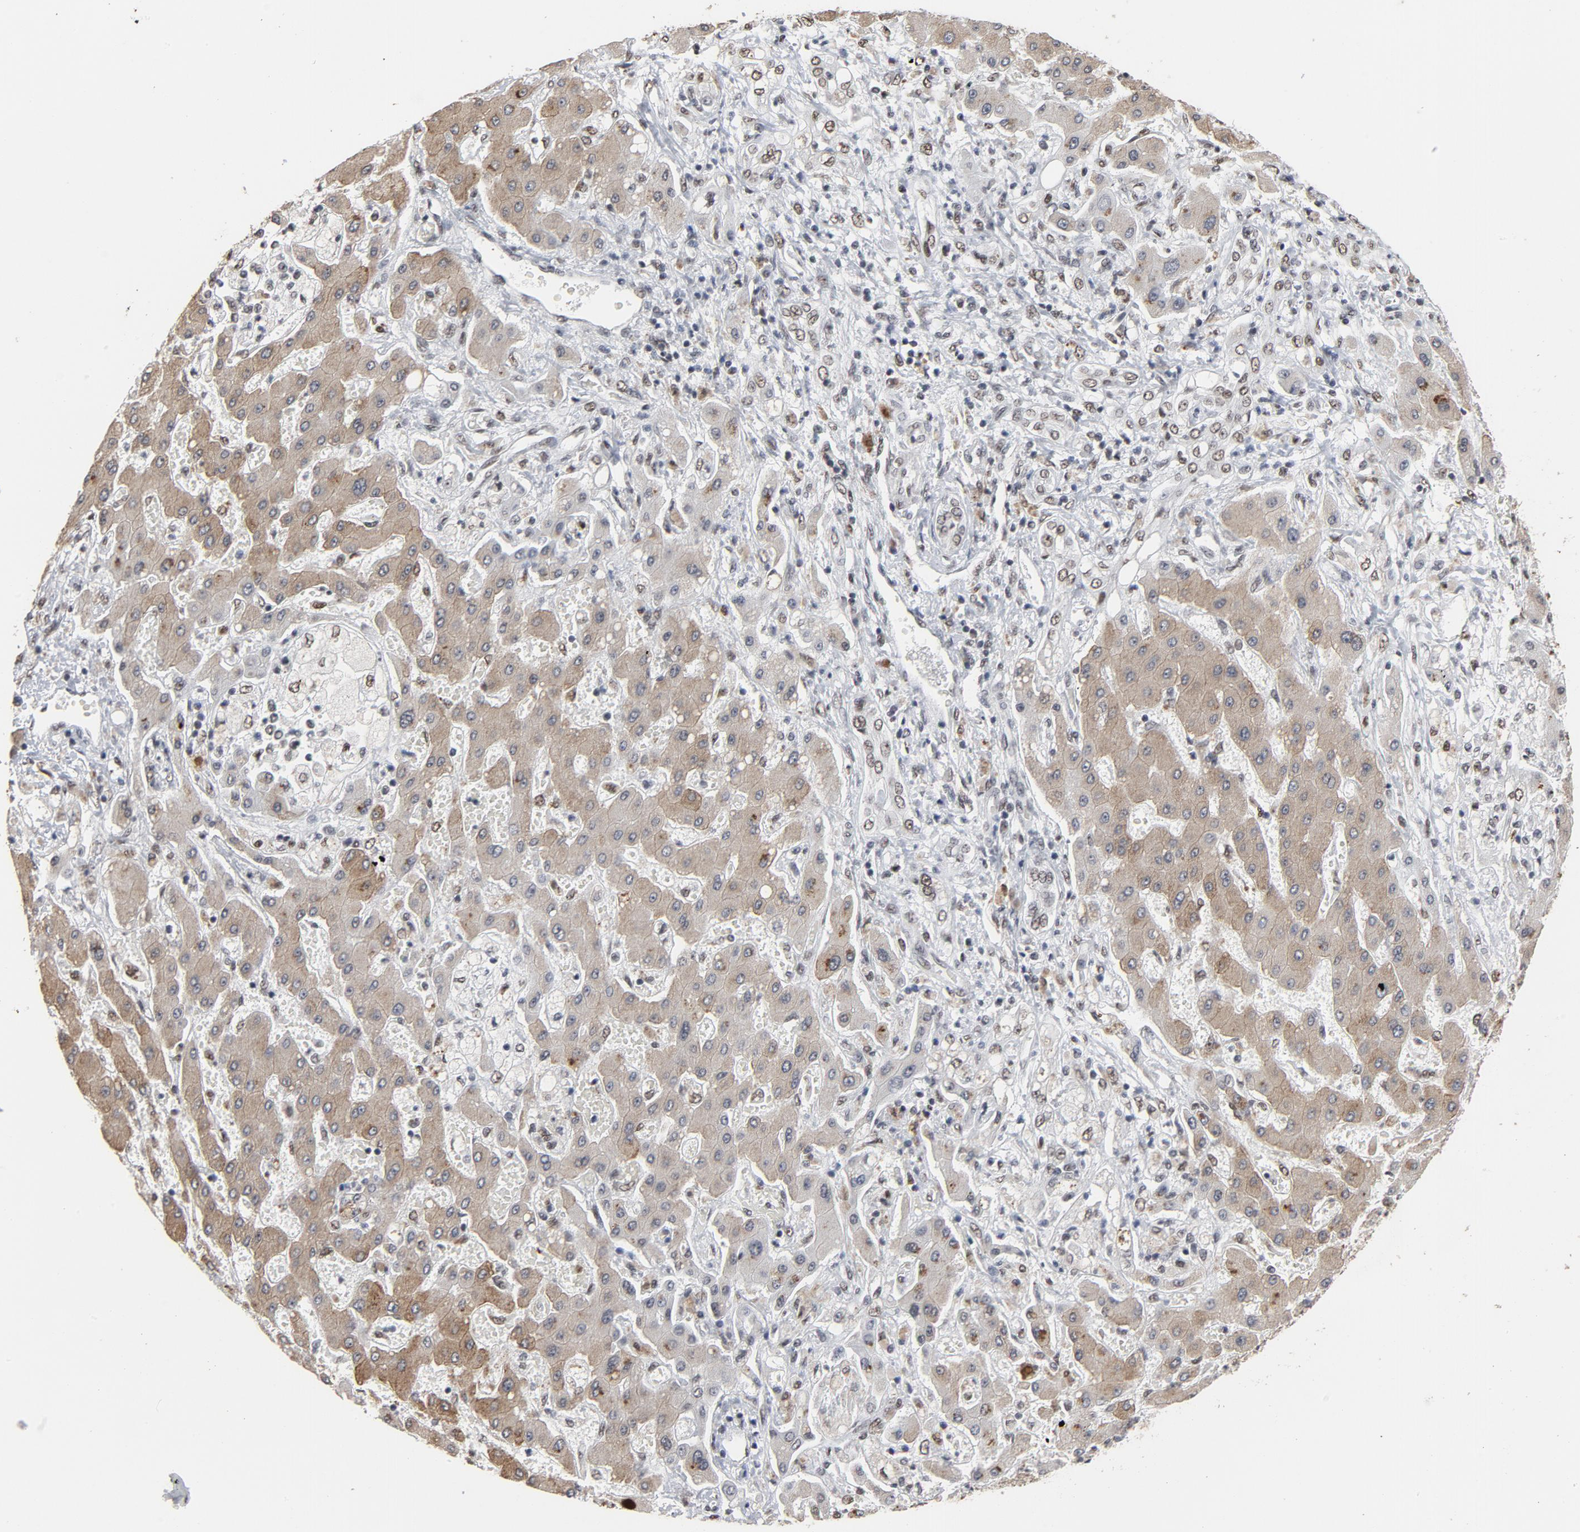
{"staining": {"intensity": "moderate", "quantity": ">75%", "location": "nuclear"}, "tissue": "liver cancer", "cell_type": "Tumor cells", "image_type": "cancer", "snomed": [{"axis": "morphology", "description": "Cholangiocarcinoma"}, {"axis": "topography", "description": "Liver"}], "caption": "High-magnification brightfield microscopy of liver cholangiocarcinoma stained with DAB (brown) and counterstained with hematoxylin (blue). tumor cells exhibit moderate nuclear expression is present in approximately>75% of cells.", "gene": "MRE11", "patient": {"sex": "male", "age": 50}}